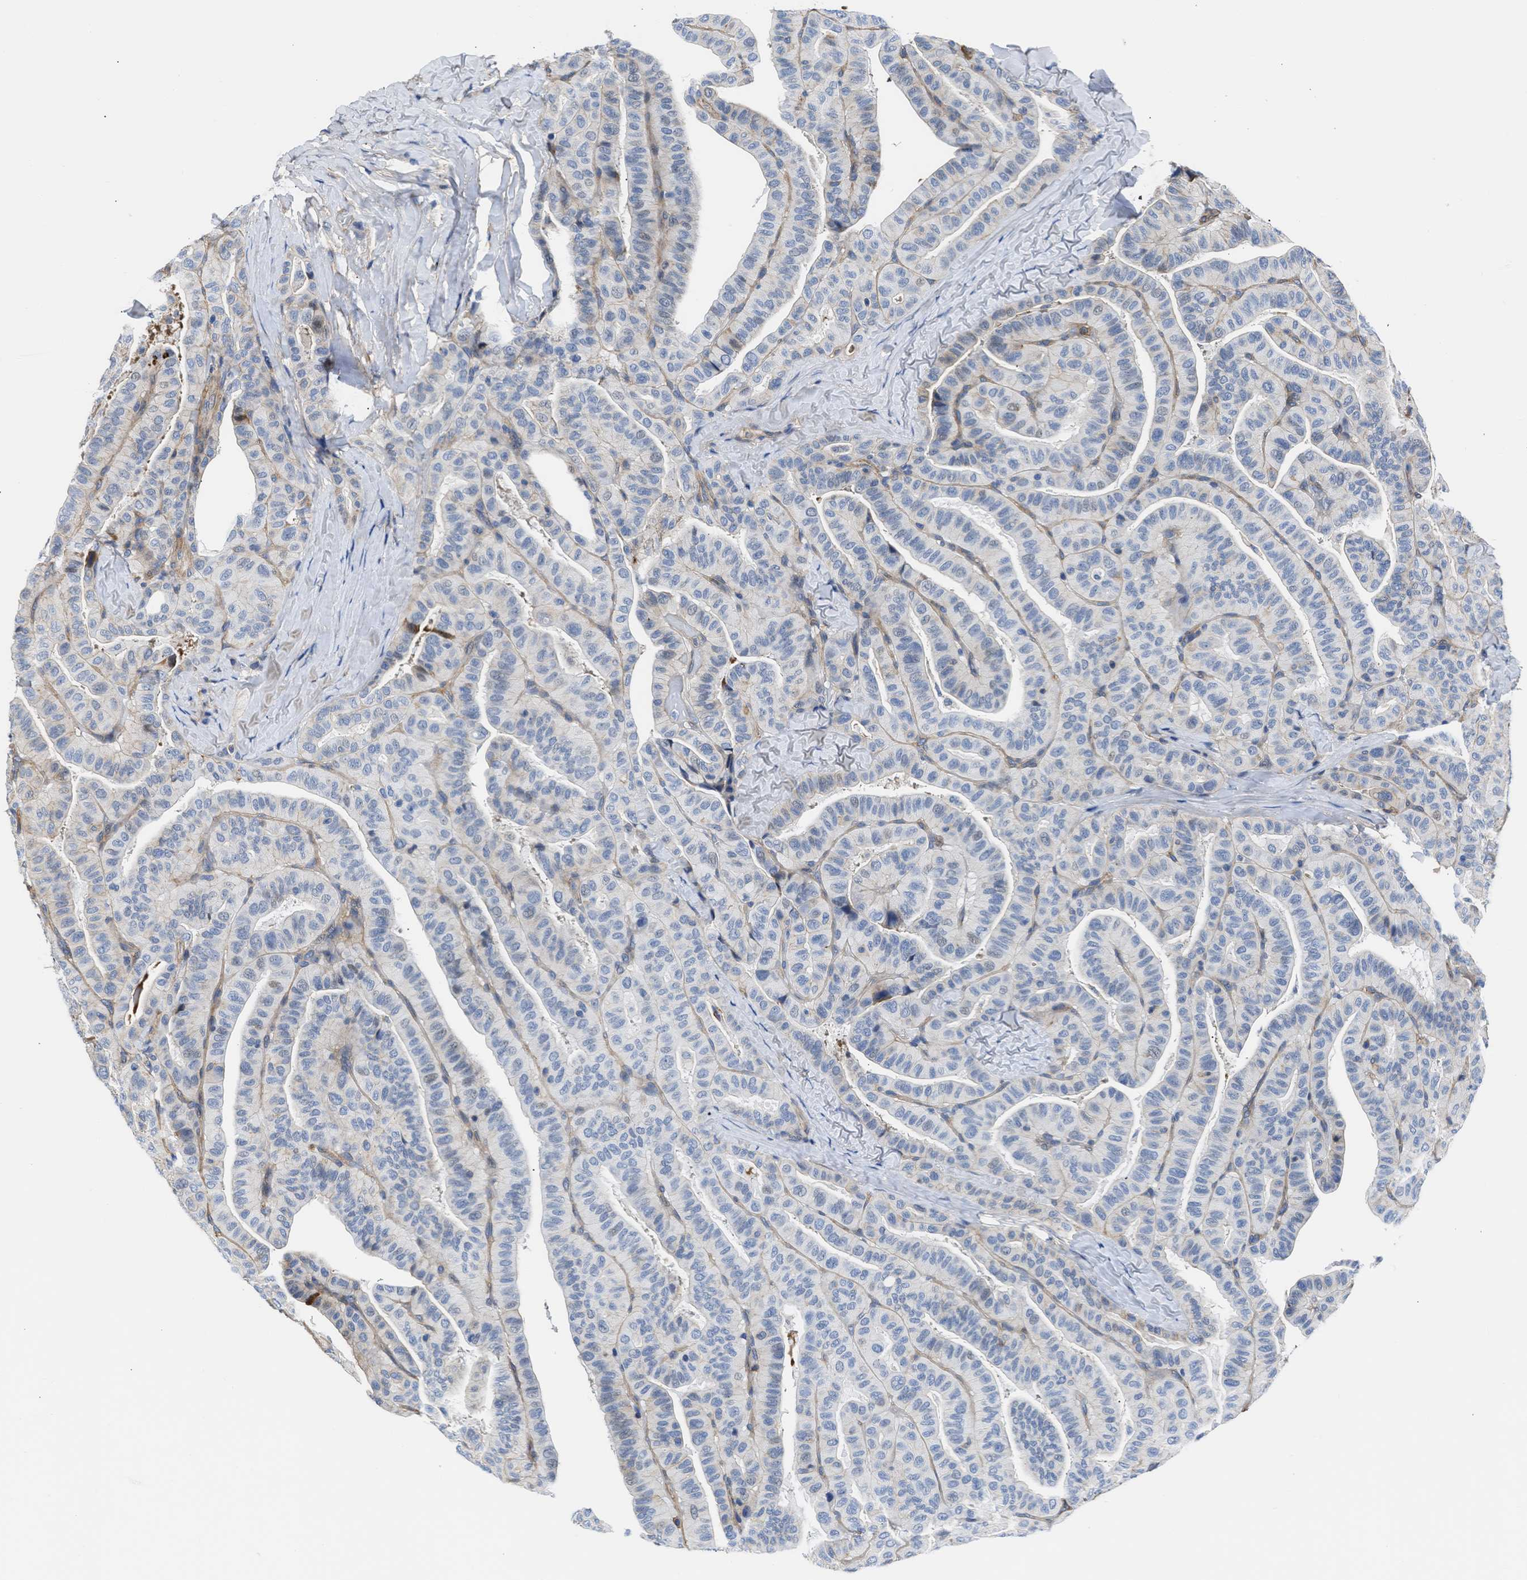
{"staining": {"intensity": "weak", "quantity": "<25%", "location": "cytoplasmic/membranous"}, "tissue": "thyroid cancer", "cell_type": "Tumor cells", "image_type": "cancer", "snomed": [{"axis": "morphology", "description": "Papillary adenocarcinoma, NOS"}, {"axis": "topography", "description": "Thyroid gland"}], "caption": "This image is of papillary adenocarcinoma (thyroid) stained with immunohistochemistry to label a protein in brown with the nuclei are counter-stained blue. There is no positivity in tumor cells.", "gene": "MAS1L", "patient": {"sex": "male", "age": 77}}